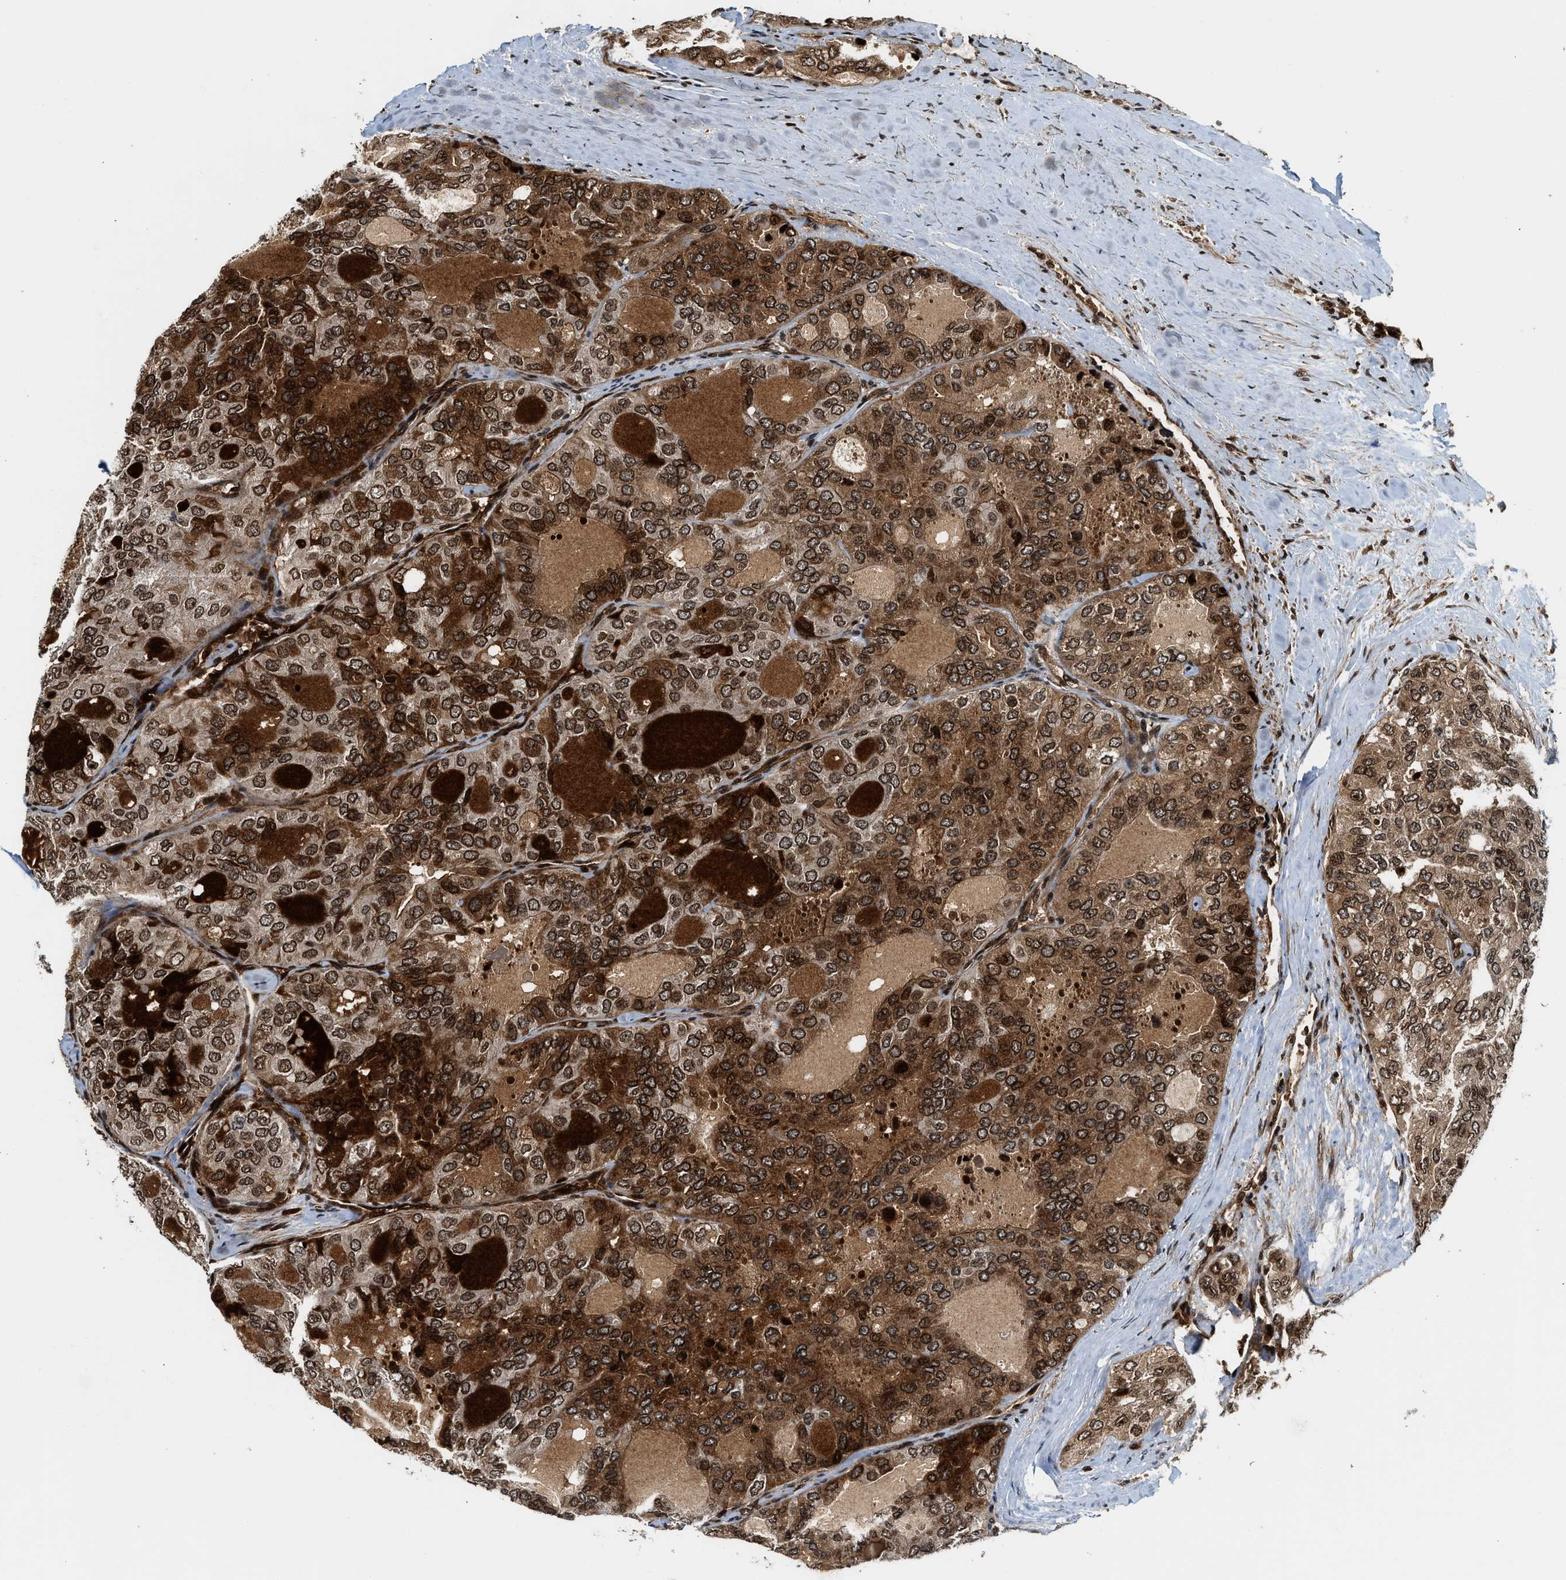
{"staining": {"intensity": "moderate", "quantity": ">75%", "location": "cytoplasmic/membranous,nuclear"}, "tissue": "thyroid cancer", "cell_type": "Tumor cells", "image_type": "cancer", "snomed": [{"axis": "morphology", "description": "Follicular adenoma carcinoma, NOS"}, {"axis": "topography", "description": "Thyroid gland"}], "caption": "DAB immunohistochemical staining of human follicular adenoma carcinoma (thyroid) reveals moderate cytoplasmic/membranous and nuclear protein expression in approximately >75% of tumor cells.", "gene": "MDM2", "patient": {"sex": "male", "age": 75}}